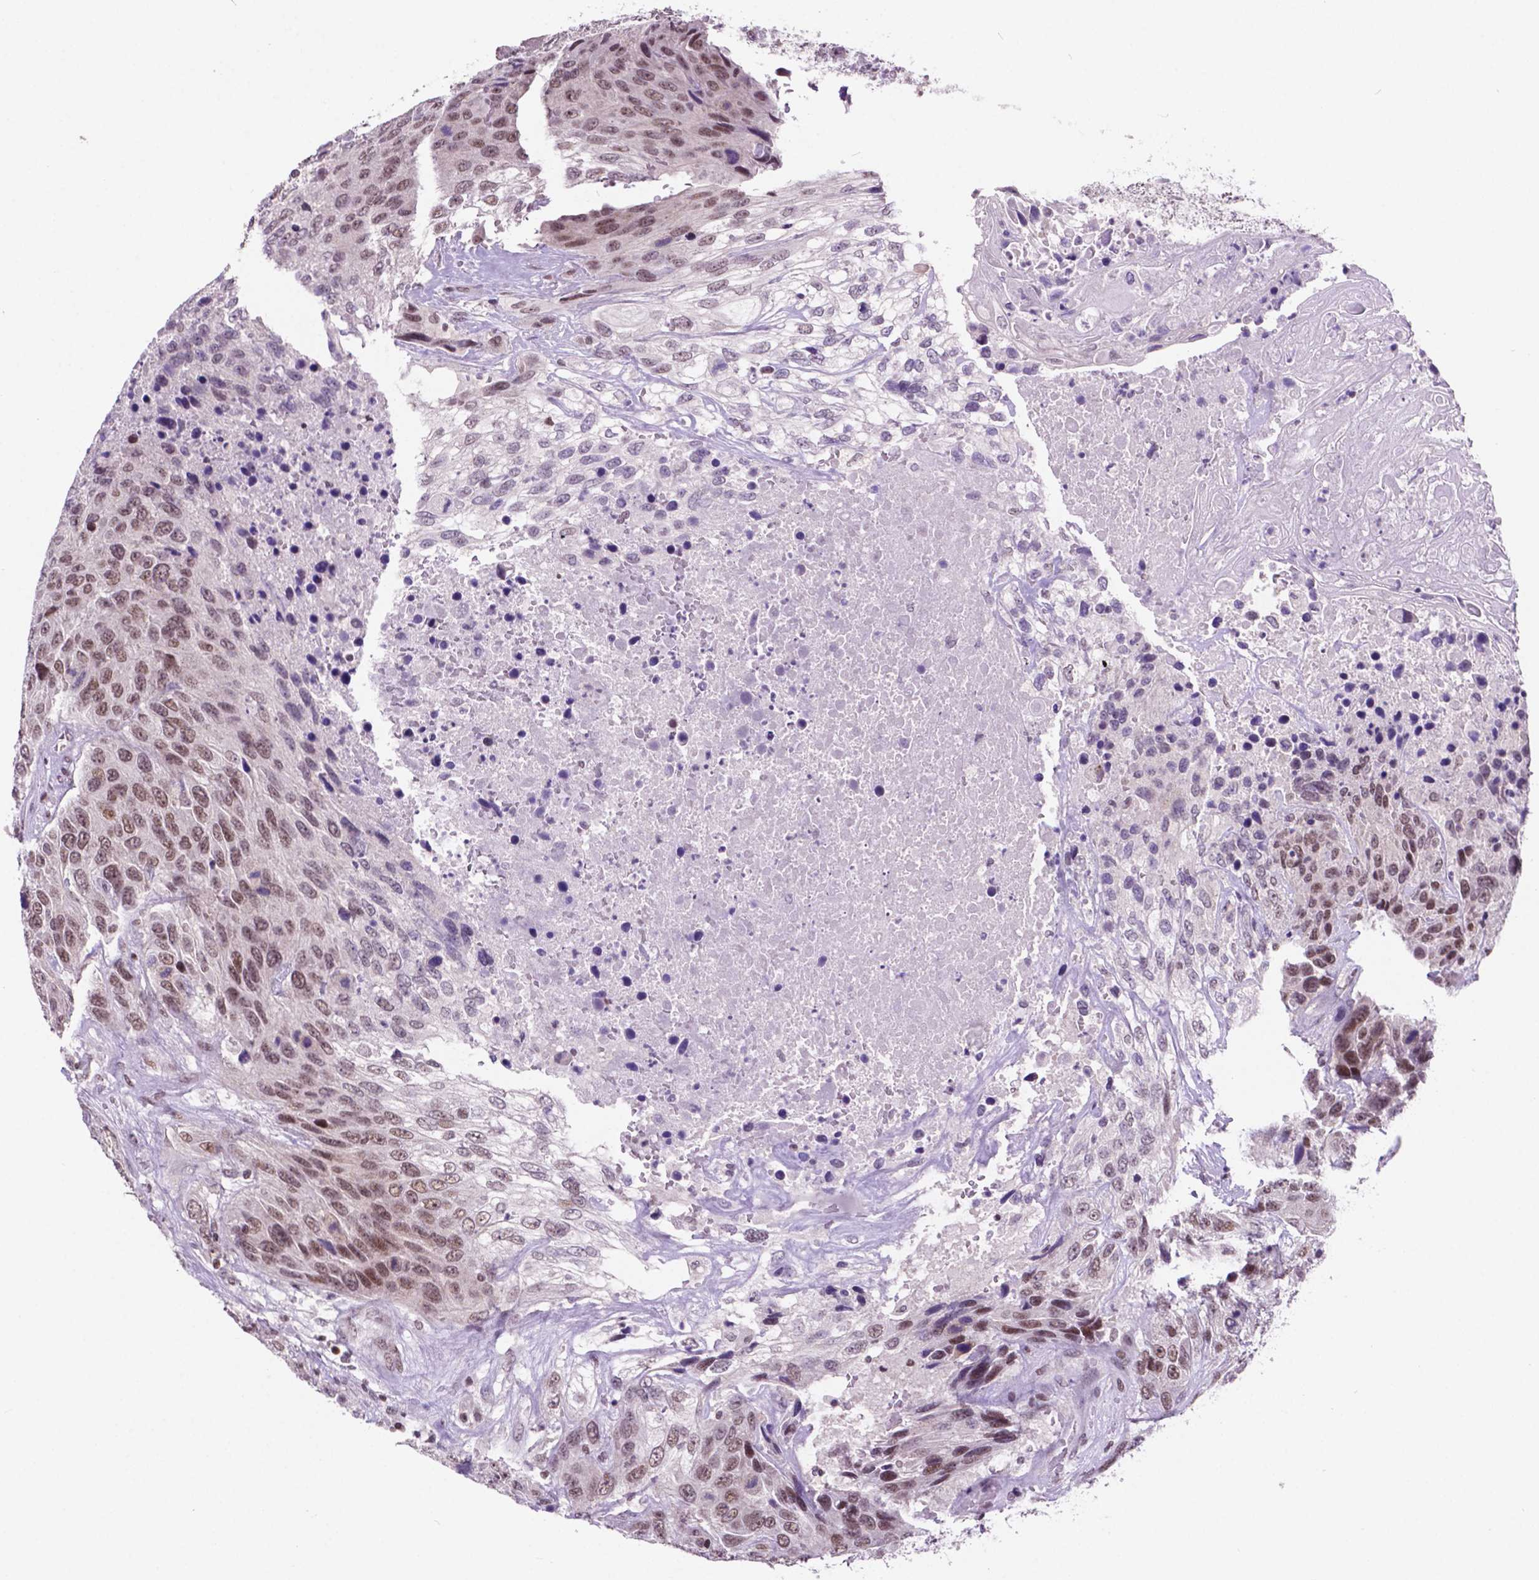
{"staining": {"intensity": "moderate", "quantity": ">75%", "location": "nuclear"}, "tissue": "urothelial cancer", "cell_type": "Tumor cells", "image_type": "cancer", "snomed": [{"axis": "morphology", "description": "Urothelial carcinoma, High grade"}, {"axis": "topography", "description": "Urinary bladder"}], "caption": "A brown stain highlights moderate nuclear expression of a protein in urothelial carcinoma (high-grade) tumor cells. Ihc stains the protein in brown and the nuclei are stained blue.", "gene": "NCOR1", "patient": {"sex": "female", "age": 70}}